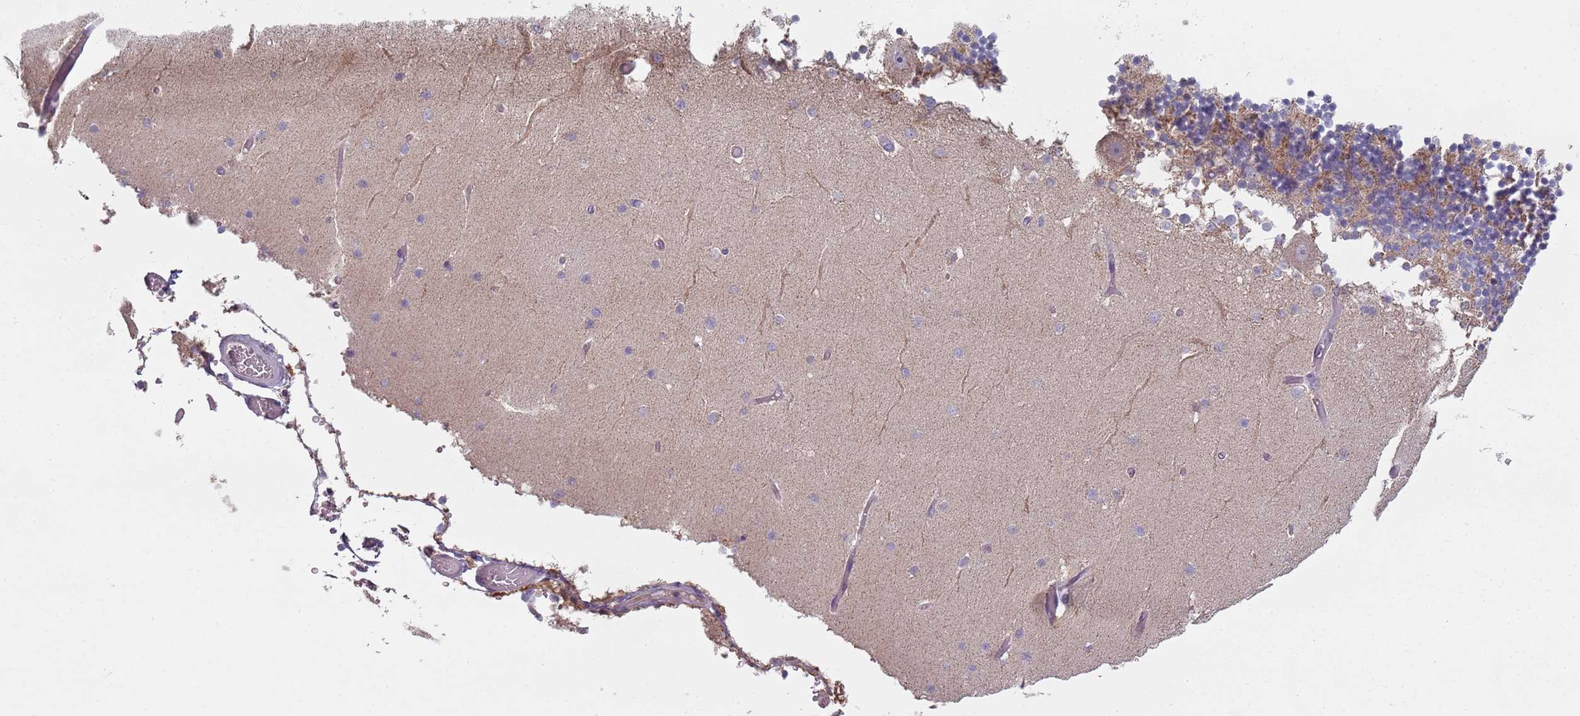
{"staining": {"intensity": "moderate", "quantity": "<25%", "location": "cytoplasmic/membranous"}, "tissue": "cerebellum", "cell_type": "Cells in granular layer", "image_type": "normal", "snomed": [{"axis": "morphology", "description": "Normal tissue, NOS"}, {"axis": "topography", "description": "Cerebellum"}], "caption": "Immunohistochemistry (IHC) of benign human cerebellum reveals low levels of moderate cytoplasmic/membranous expression in approximately <25% of cells in granular layer.", "gene": "SMARCAL1", "patient": {"sex": "female", "age": 28}}